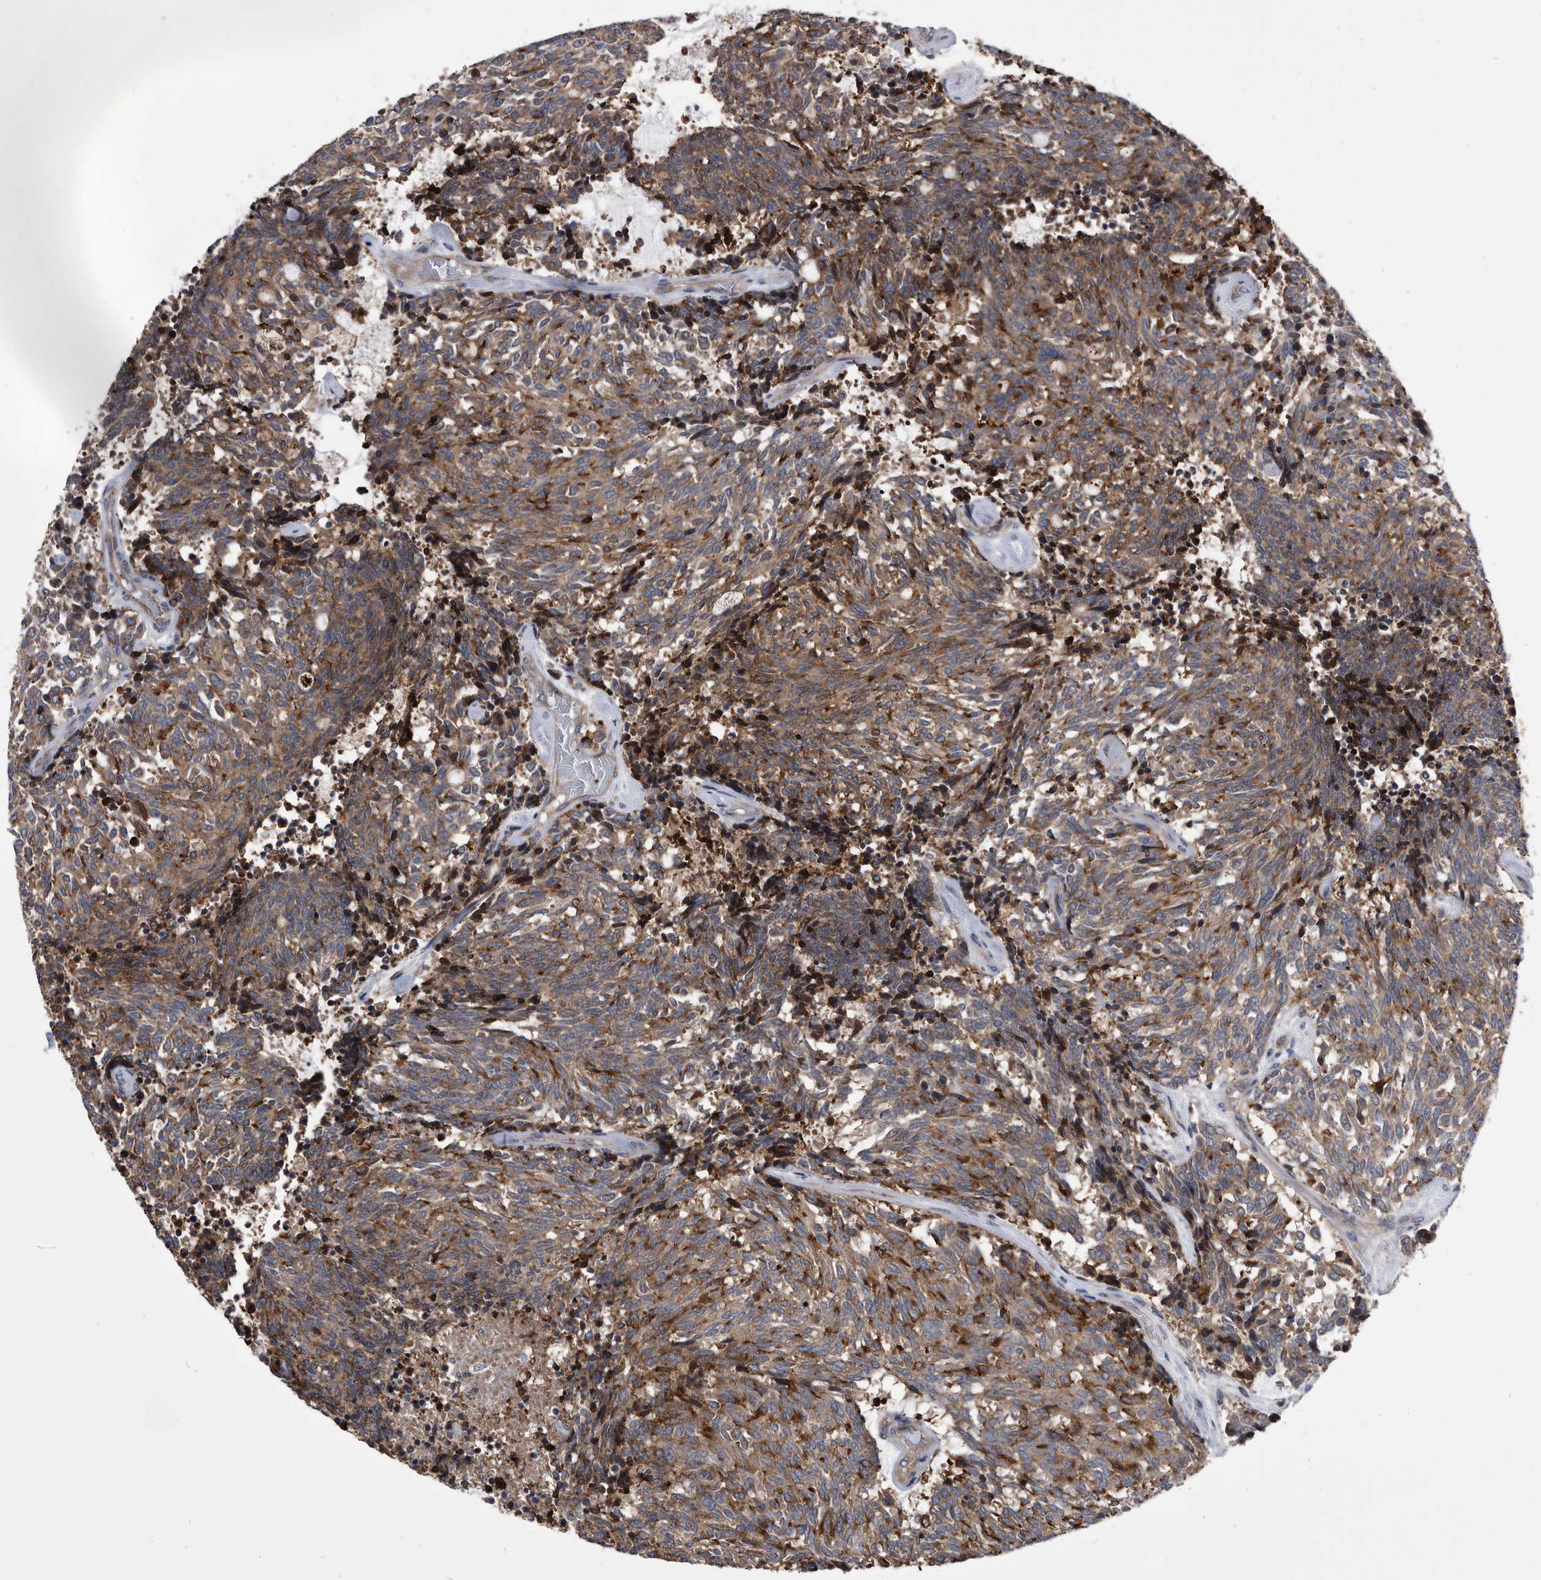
{"staining": {"intensity": "moderate", "quantity": ">75%", "location": "cytoplasmic/membranous"}, "tissue": "carcinoid", "cell_type": "Tumor cells", "image_type": "cancer", "snomed": [{"axis": "morphology", "description": "Carcinoid, malignant, NOS"}, {"axis": "topography", "description": "Pancreas"}], "caption": "A medium amount of moderate cytoplasmic/membranous positivity is present in approximately >75% of tumor cells in malignant carcinoid tissue.", "gene": "BAIAP3", "patient": {"sex": "female", "age": 54}}